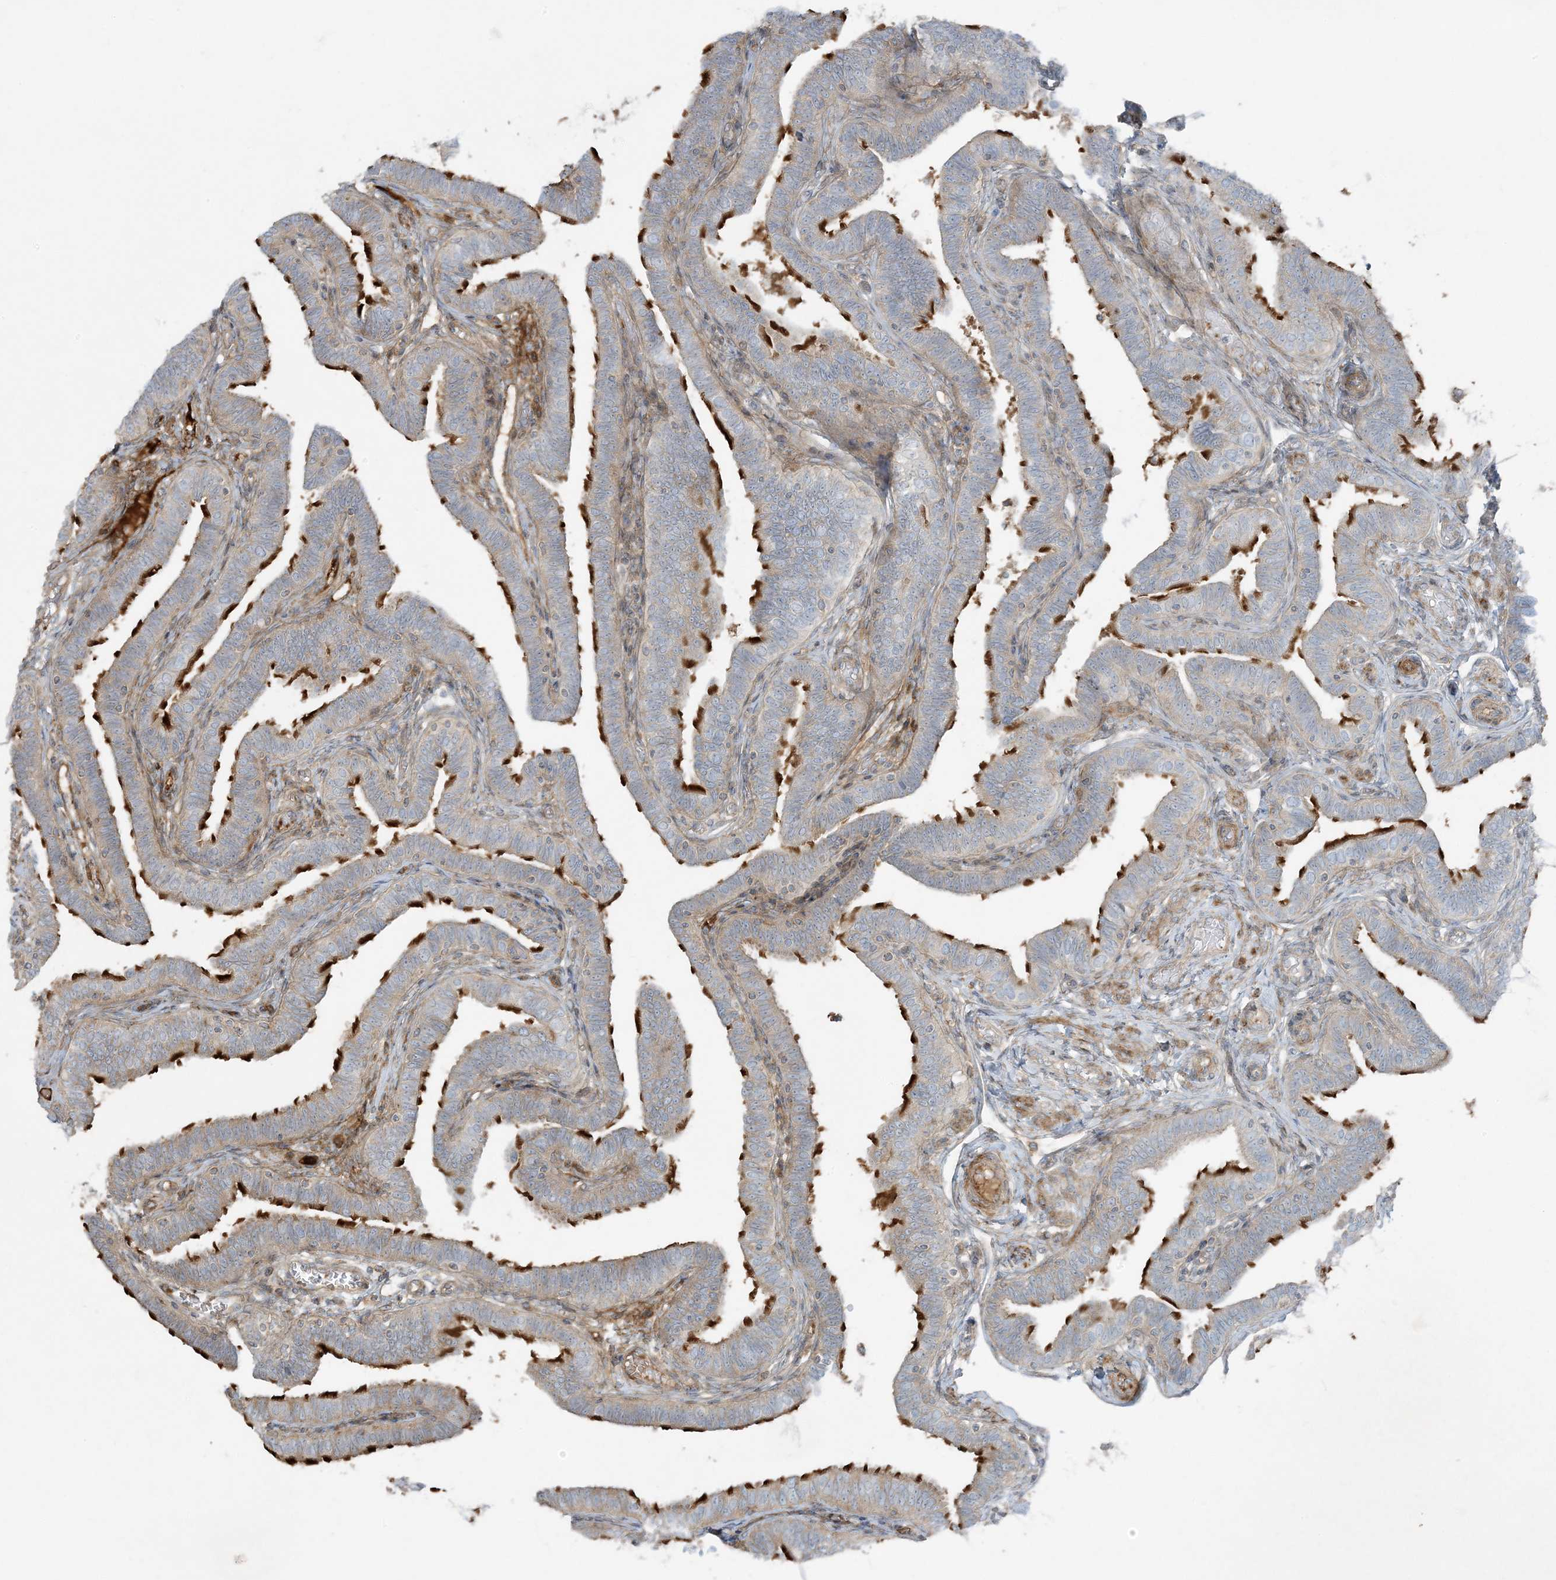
{"staining": {"intensity": "strong", "quantity": ">75%", "location": "cytoplasmic/membranous"}, "tissue": "fallopian tube", "cell_type": "Glandular cells", "image_type": "normal", "snomed": [{"axis": "morphology", "description": "Normal tissue, NOS"}, {"axis": "topography", "description": "Fallopian tube"}], "caption": "Brown immunohistochemical staining in normal human fallopian tube reveals strong cytoplasmic/membranous staining in about >75% of glandular cells.", "gene": "PIK3R4", "patient": {"sex": "female", "age": 39}}